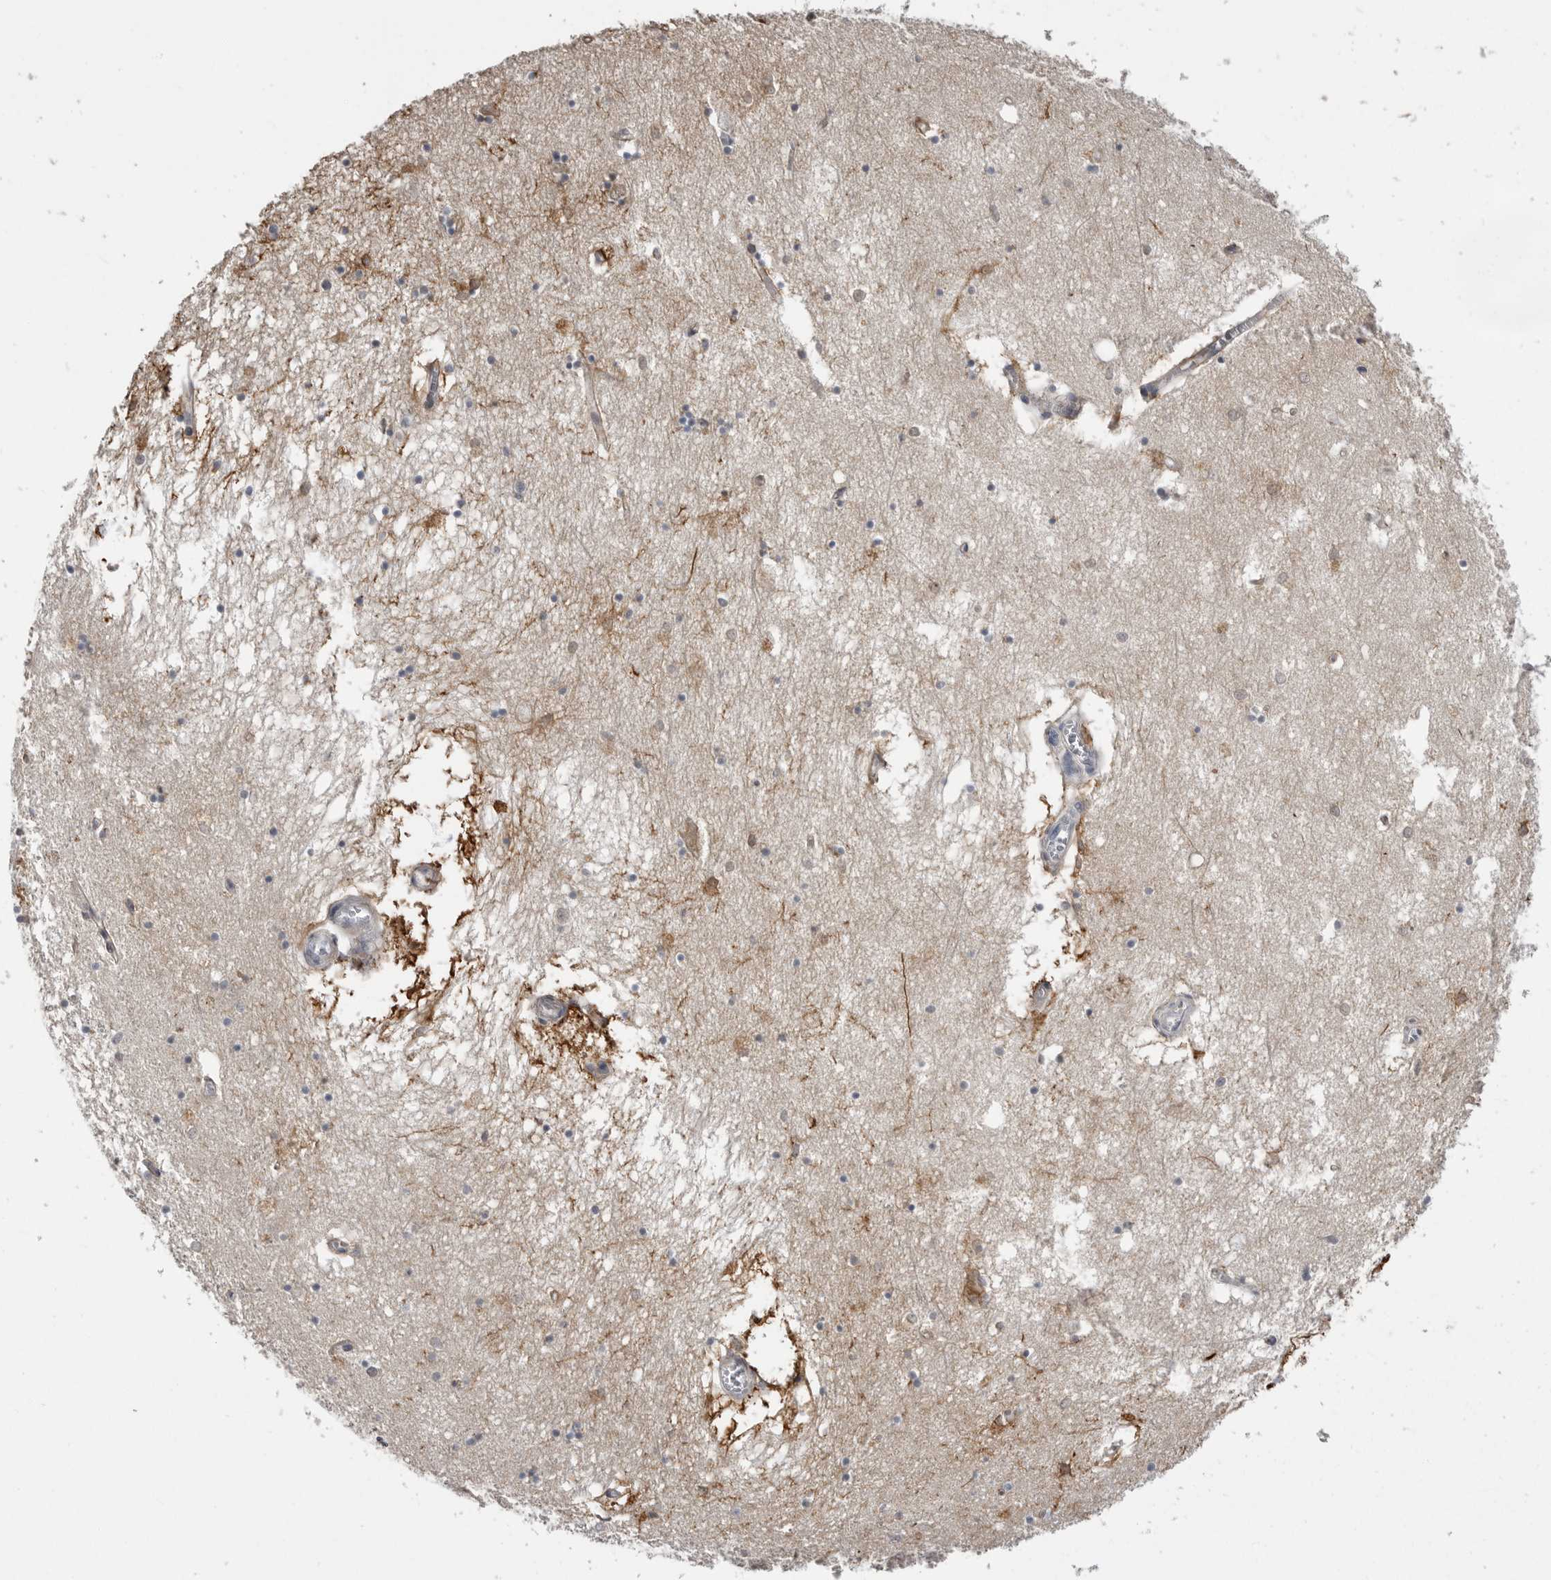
{"staining": {"intensity": "strong", "quantity": "<25%", "location": "cytoplasmic/membranous"}, "tissue": "hippocampus", "cell_type": "Glial cells", "image_type": "normal", "snomed": [{"axis": "morphology", "description": "Normal tissue, NOS"}, {"axis": "topography", "description": "Hippocampus"}], "caption": "Immunohistochemistry of unremarkable human hippocampus shows medium levels of strong cytoplasmic/membranous staining in about <25% of glial cells. The staining was performed using DAB (3,3'-diaminobenzidine) to visualize the protein expression in brown, while the nuclei were stained in blue with hematoxylin (Magnification: 20x).", "gene": "PLEKHF1", "patient": {"sex": "male", "age": 70}}